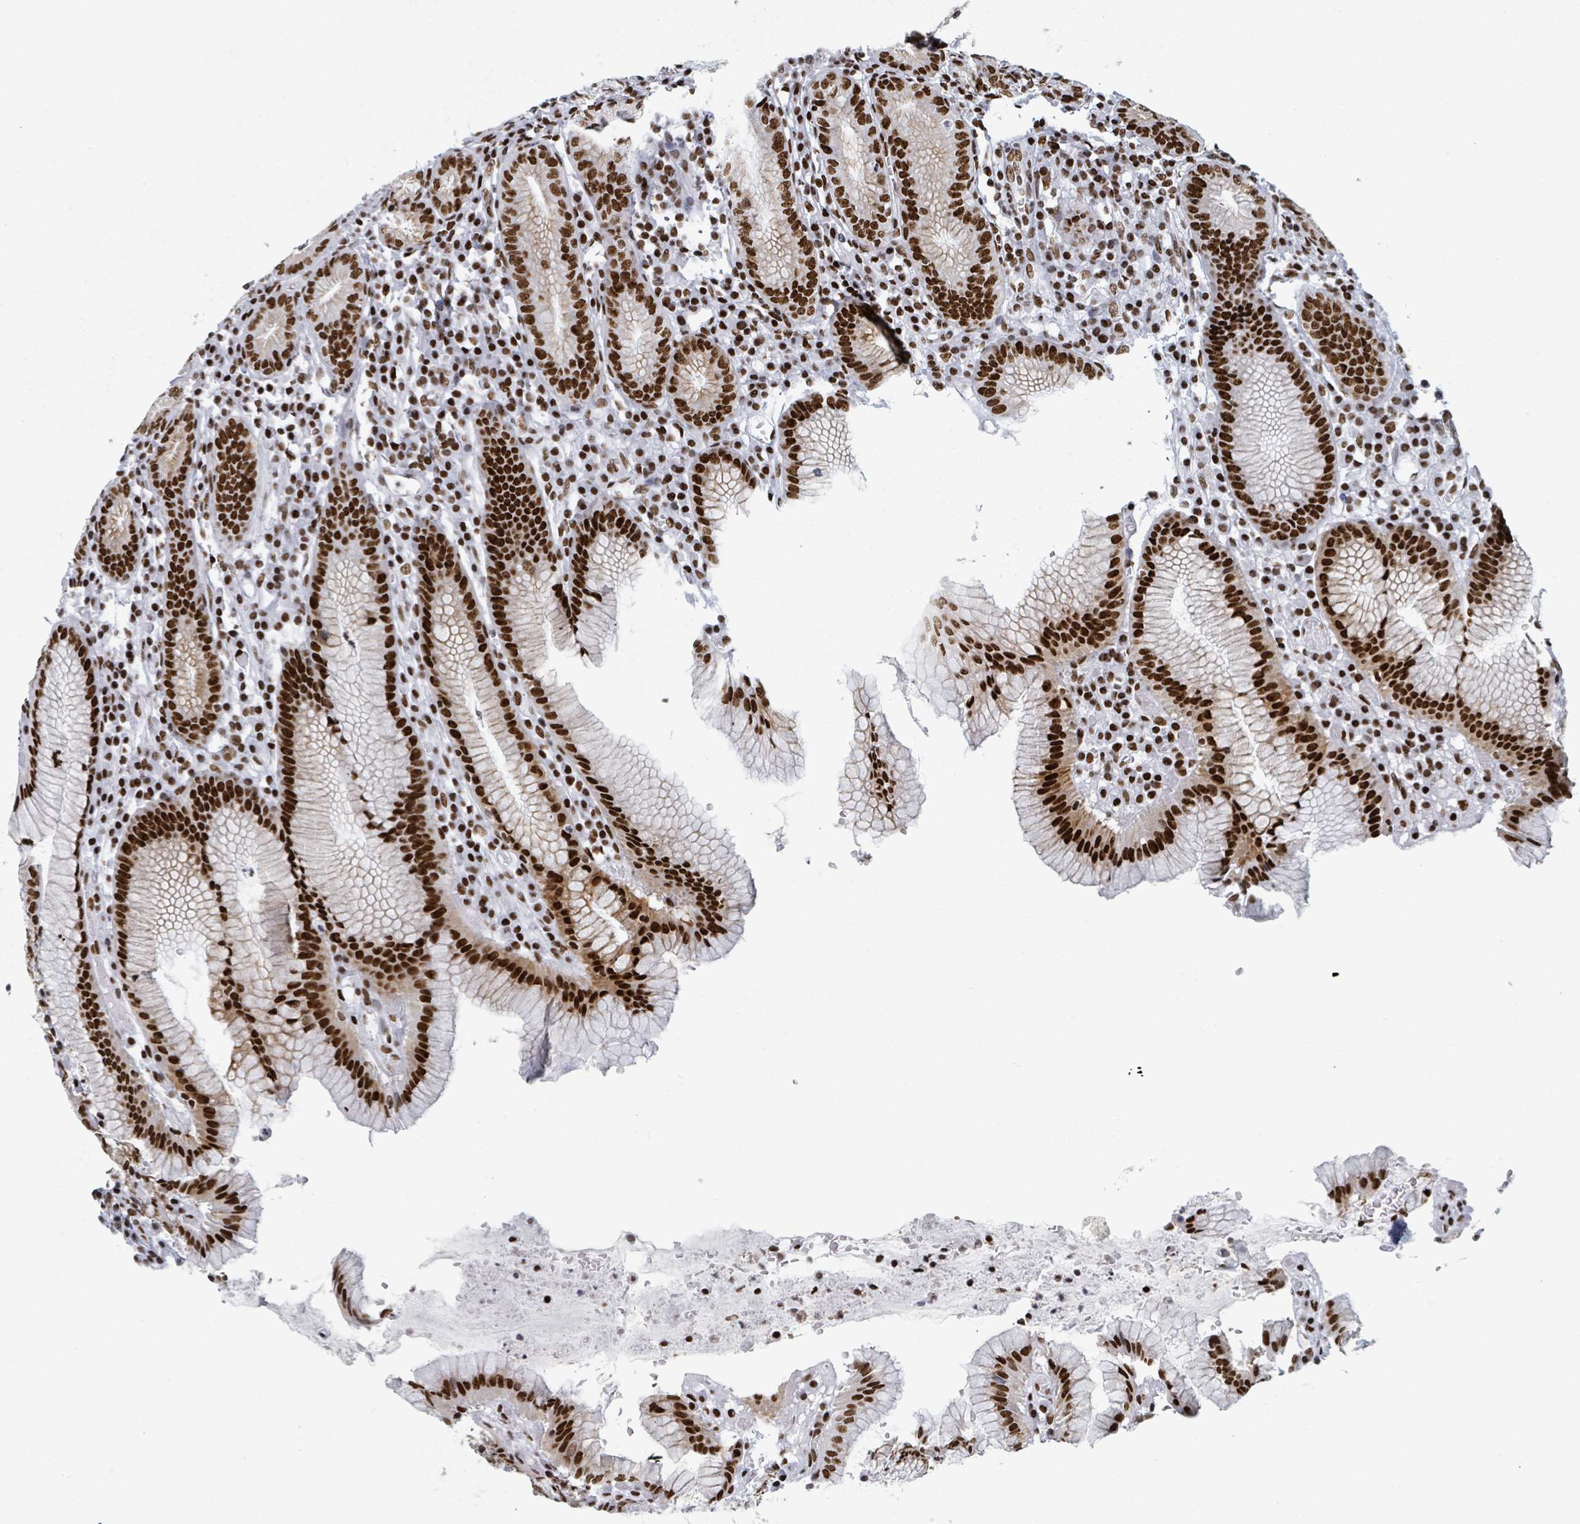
{"staining": {"intensity": "strong", "quantity": ">75%", "location": "nuclear"}, "tissue": "stomach", "cell_type": "Glandular cells", "image_type": "normal", "snomed": [{"axis": "morphology", "description": "Normal tissue, NOS"}, {"axis": "topography", "description": "Stomach"}], "caption": "A high-resolution histopathology image shows immunohistochemistry (IHC) staining of benign stomach, which exhibits strong nuclear positivity in approximately >75% of glandular cells.", "gene": "DHX16", "patient": {"sex": "male", "age": 55}}